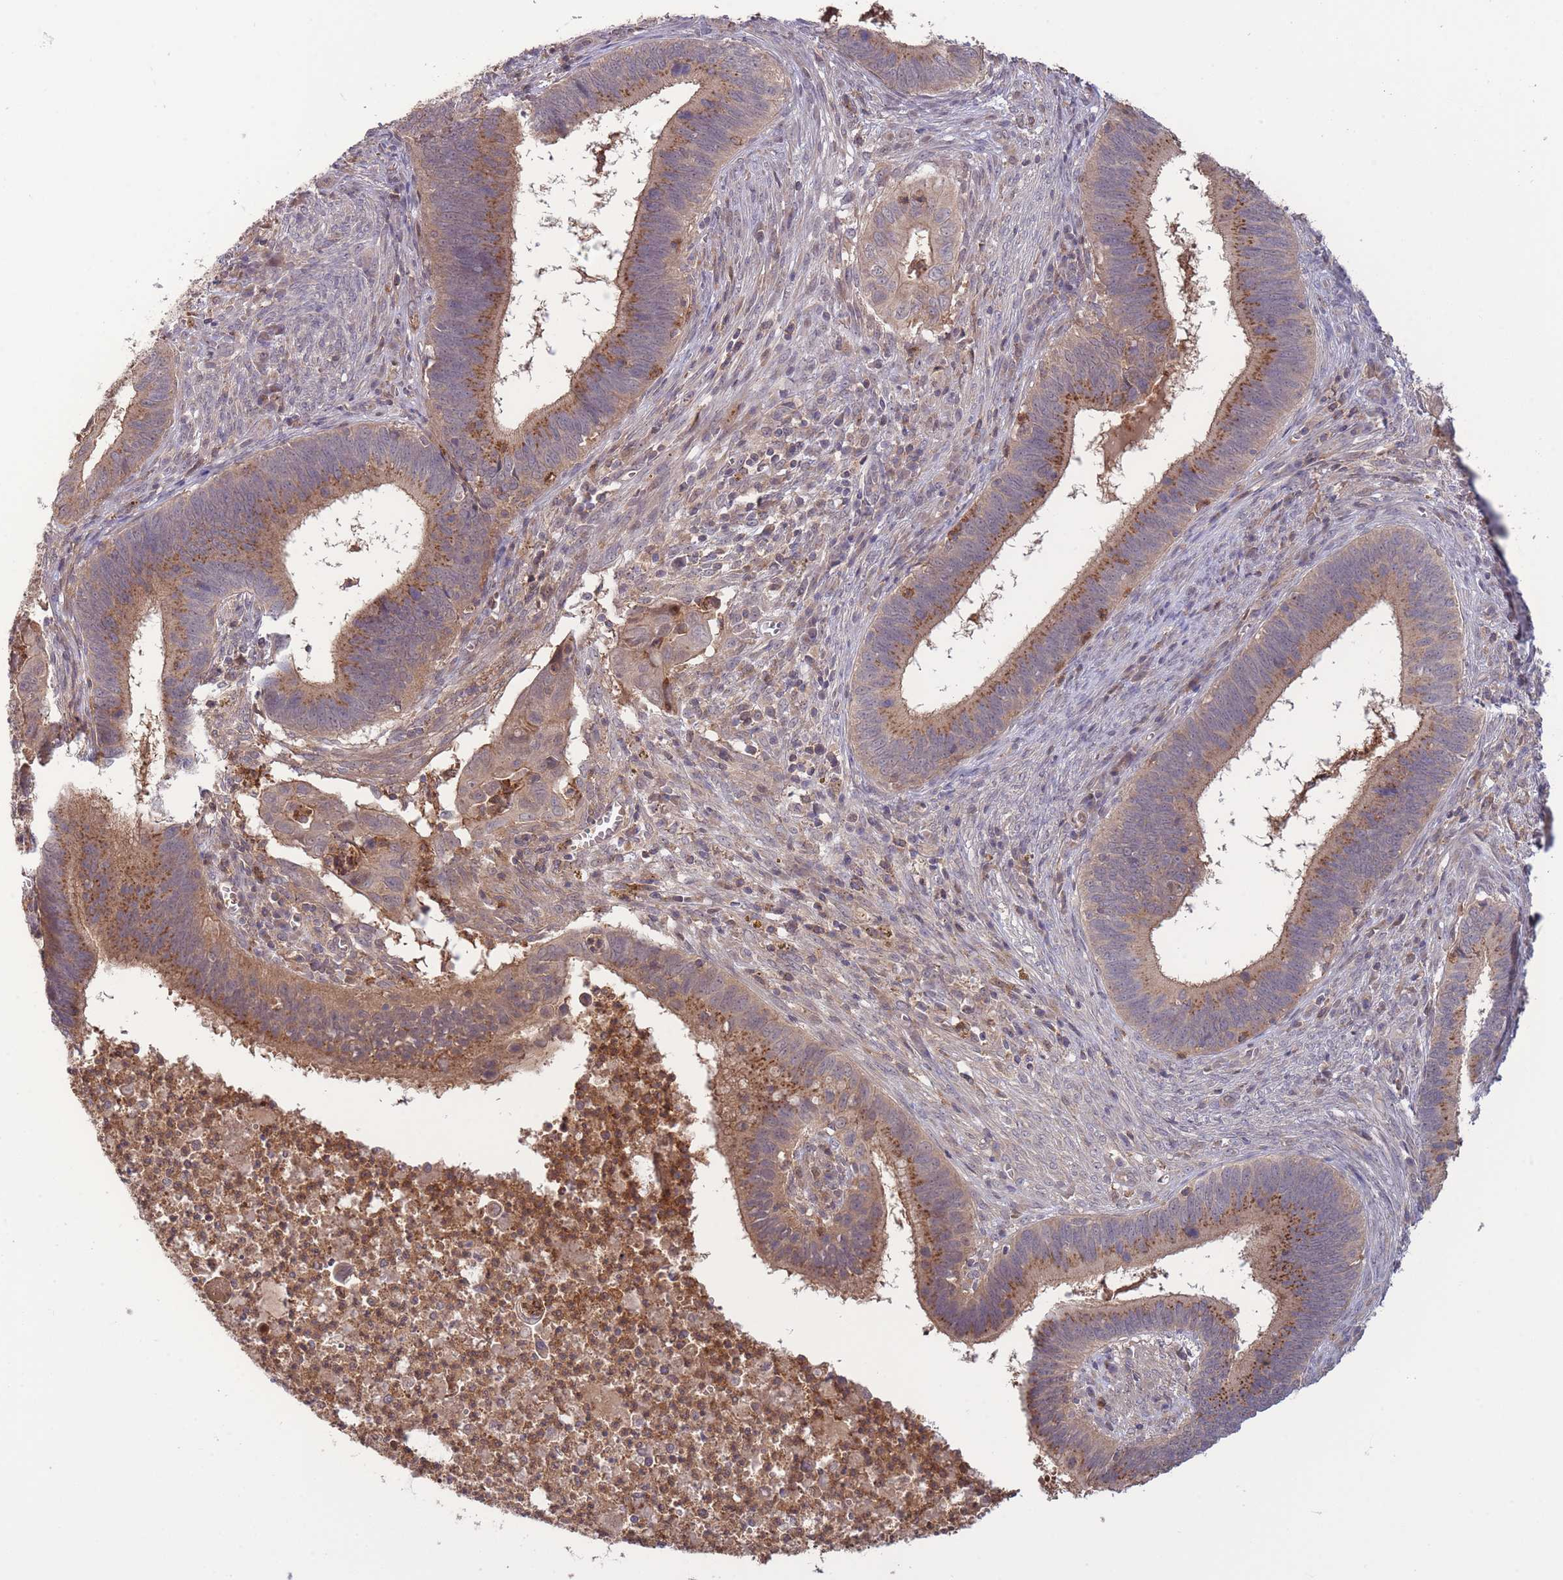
{"staining": {"intensity": "strong", "quantity": "25%-75%", "location": "cytoplasmic/membranous"}, "tissue": "cervical cancer", "cell_type": "Tumor cells", "image_type": "cancer", "snomed": [{"axis": "morphology", "description": "Adenocarcinoma, NOS"}, {"axis": "topography", "description": "Cervix"}], "caption": "Cervical cancer (adenocarcinoma) stained with immunohistochemistry shows strong cytoplasmic/membranous expression in approximately 25%-75% of tumor cells. Using DAB (brown) and hematoxylin (blue) stains, captured at high magnification using brightfield microscopy.", "gene": "ZNF304", "patient": {"sex": "female", "age": 42}}